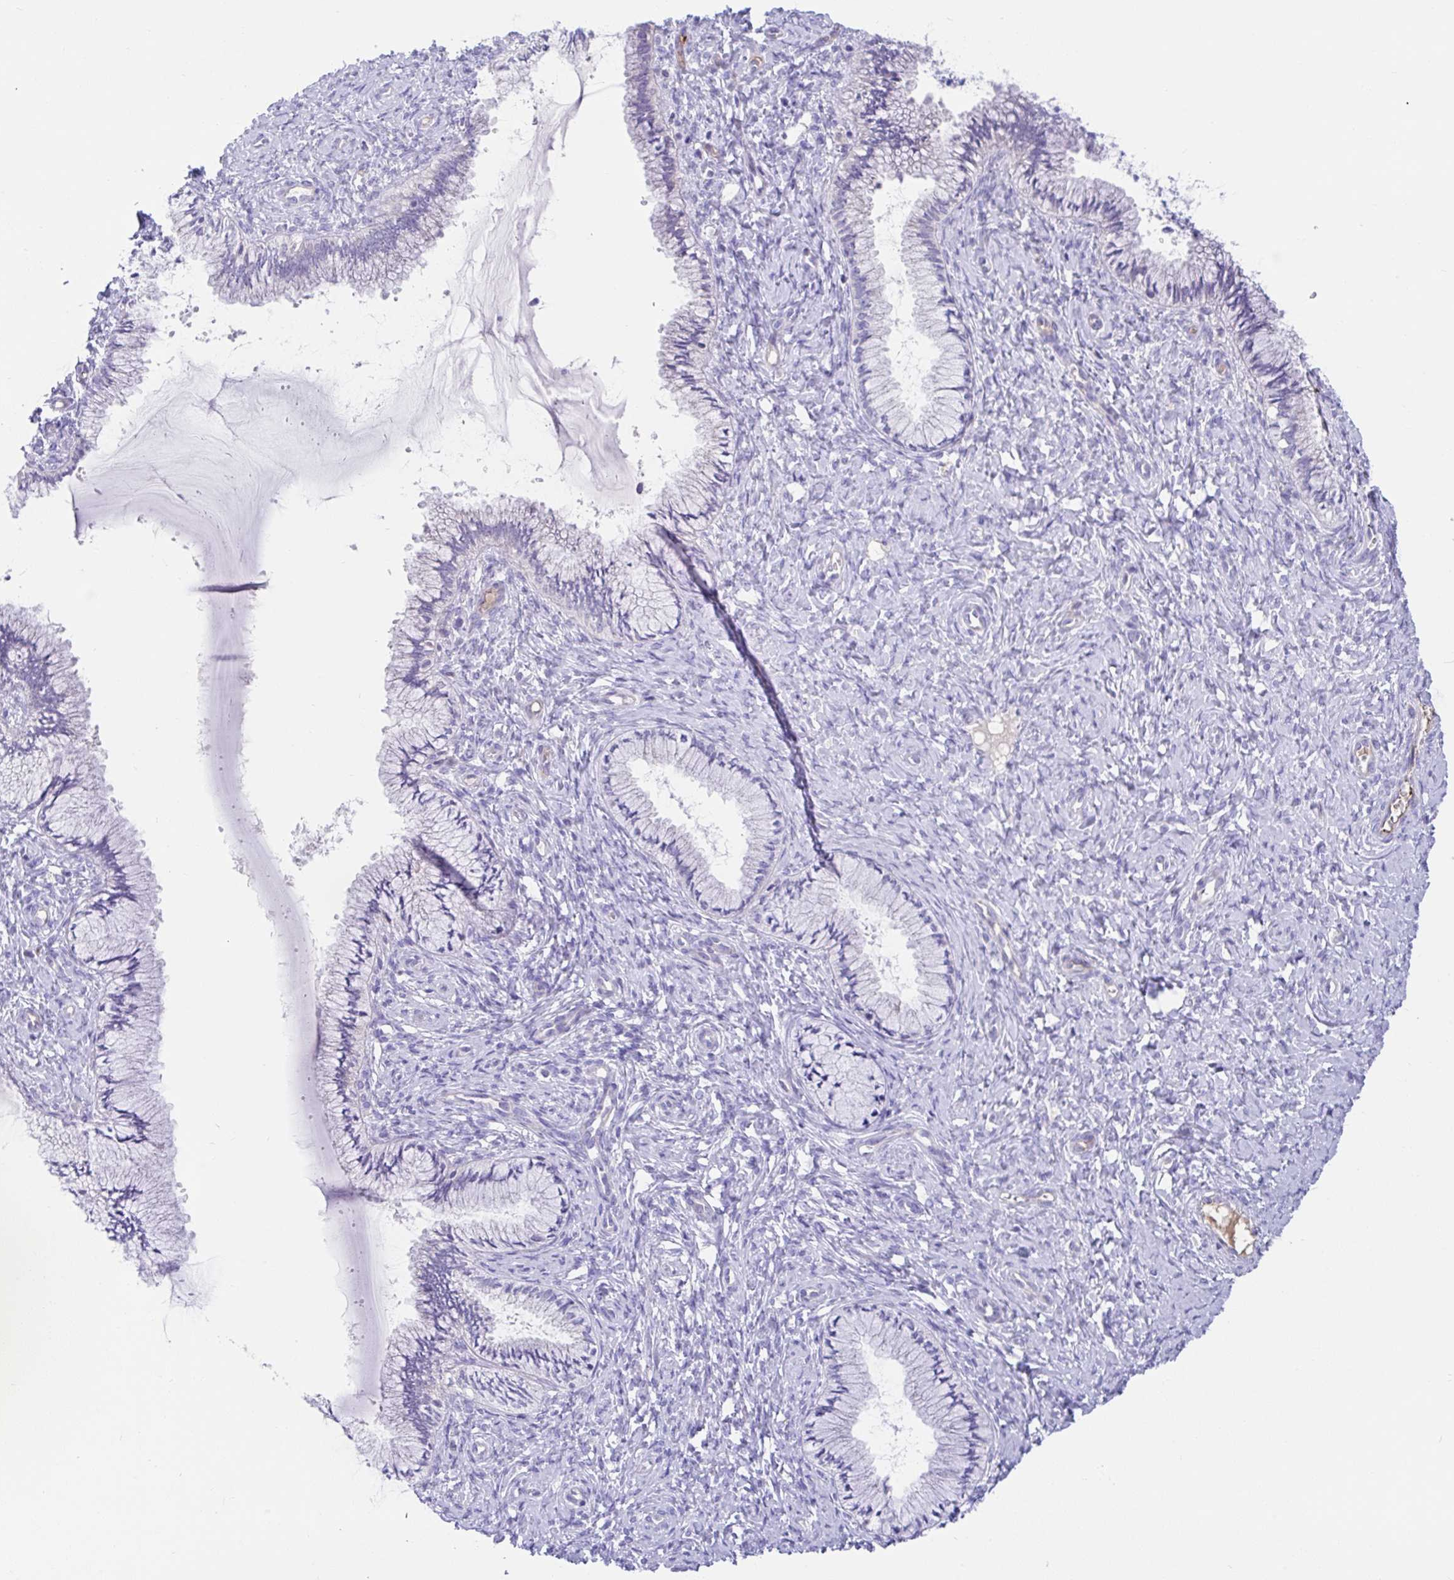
{"staining": {"intensity": "negative", "quantity": "none", "location": "none"}, "tissue": "cervix", "cell_type": "Glandular cells", "image_type": "normal", "snomed": [{"axis": "morphology", "description": "Normal tissue, NOS"}, {"axis": "topography", "description": "Cervix"}], "caption": "DAB immunohistochemical staining of unremarkable human cervix reveals no significant expression in glandular cells.", "gene": "CCSAP", "patient": {"sex": "female", "age": 37}}